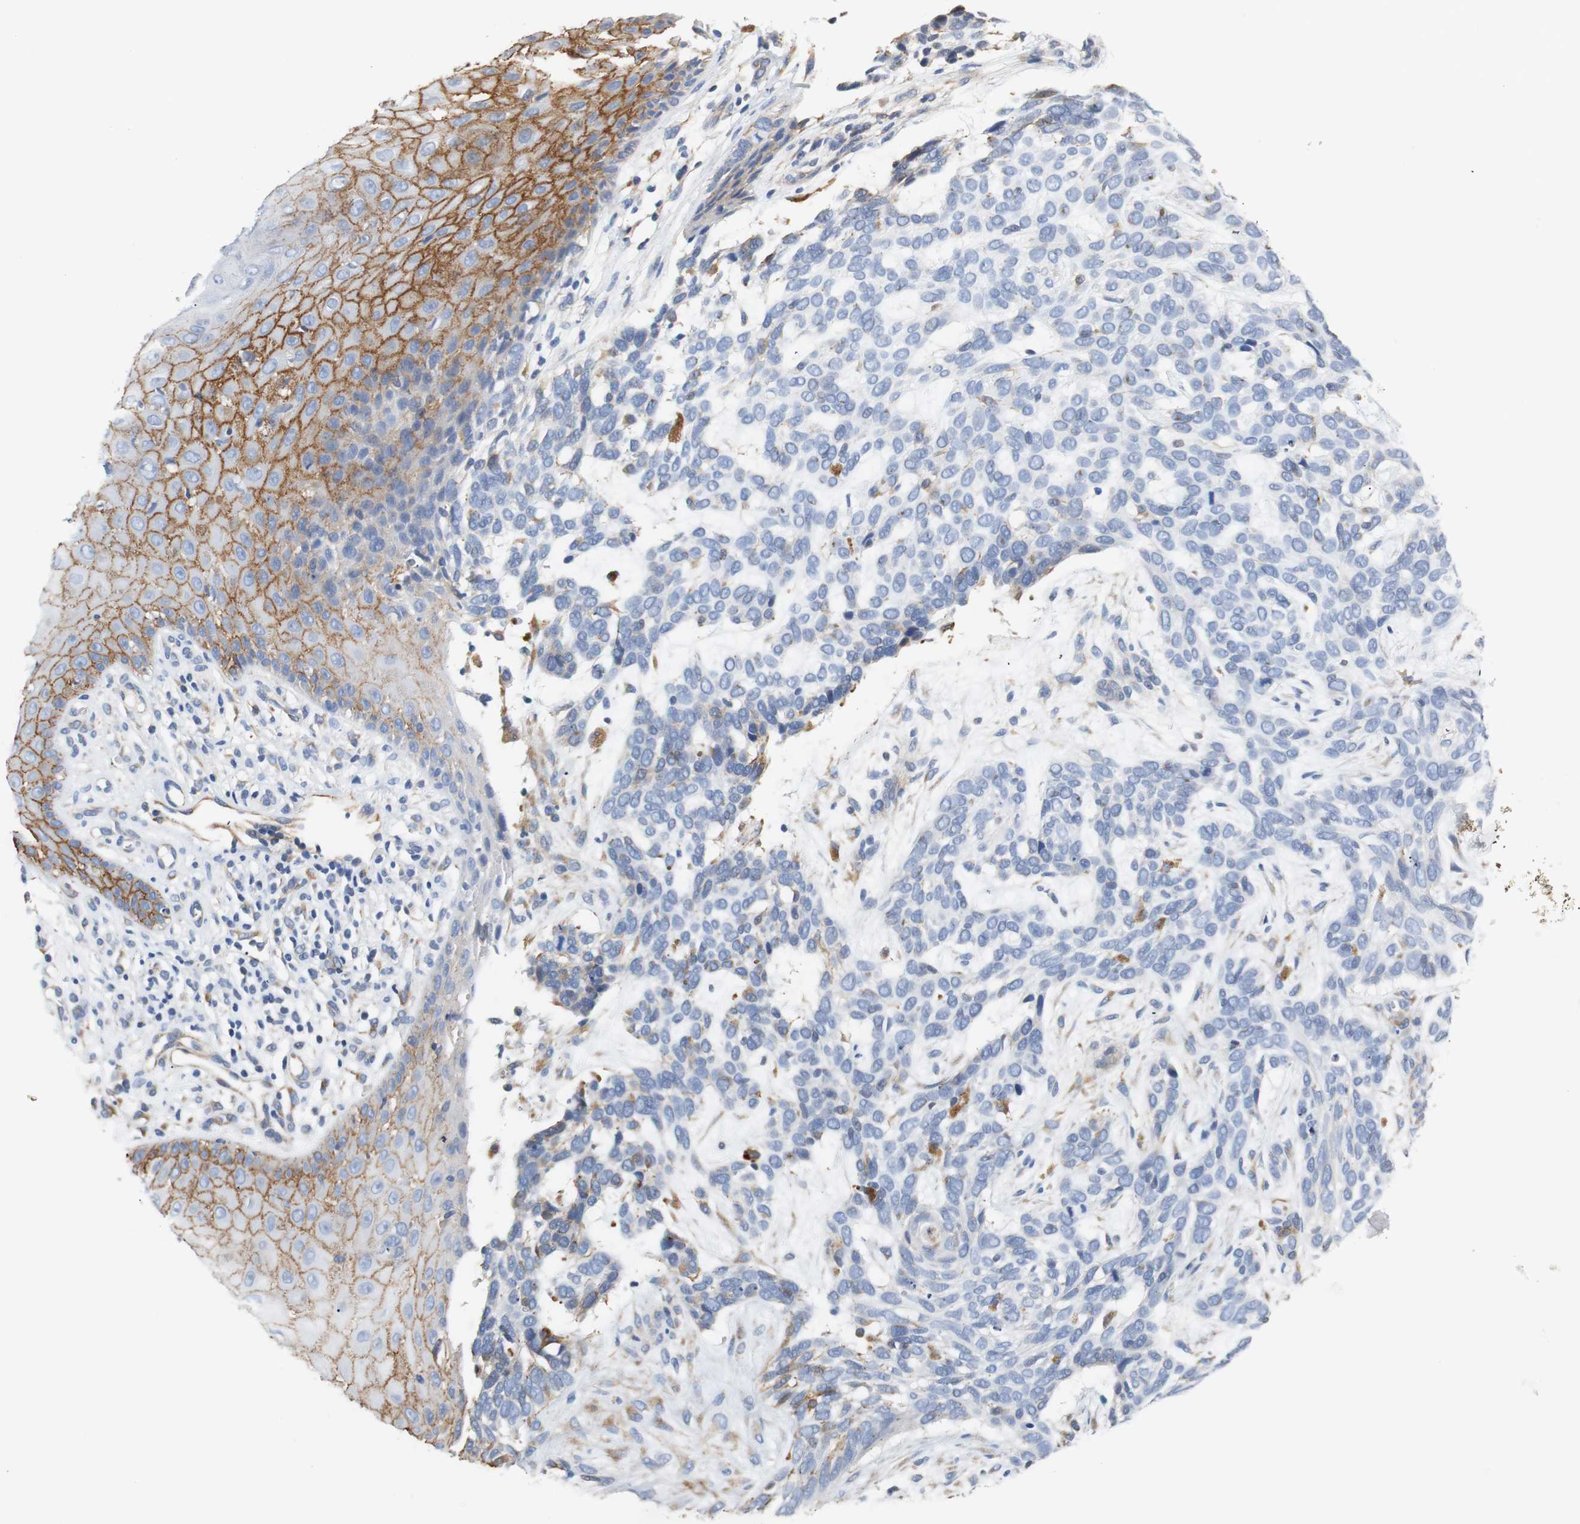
{"staining": {"intensity": "negative", "quantity": "none", "location": "none"}, "tissue": "skin cancer", "cell_type": "Tumor cells", "image_type": "cancer", "snomed": [{"axis": "morphology", "description": "Basal cell carcinoma"}, {"axis": "topography", "description": "Skin"}], "caption": "Protein analysis of basal cell carcinoma (skin) exhibits no significant positivity in tumor cells.", "gene": "PCK1", "patient": {"sex": "male", "age": 87}}